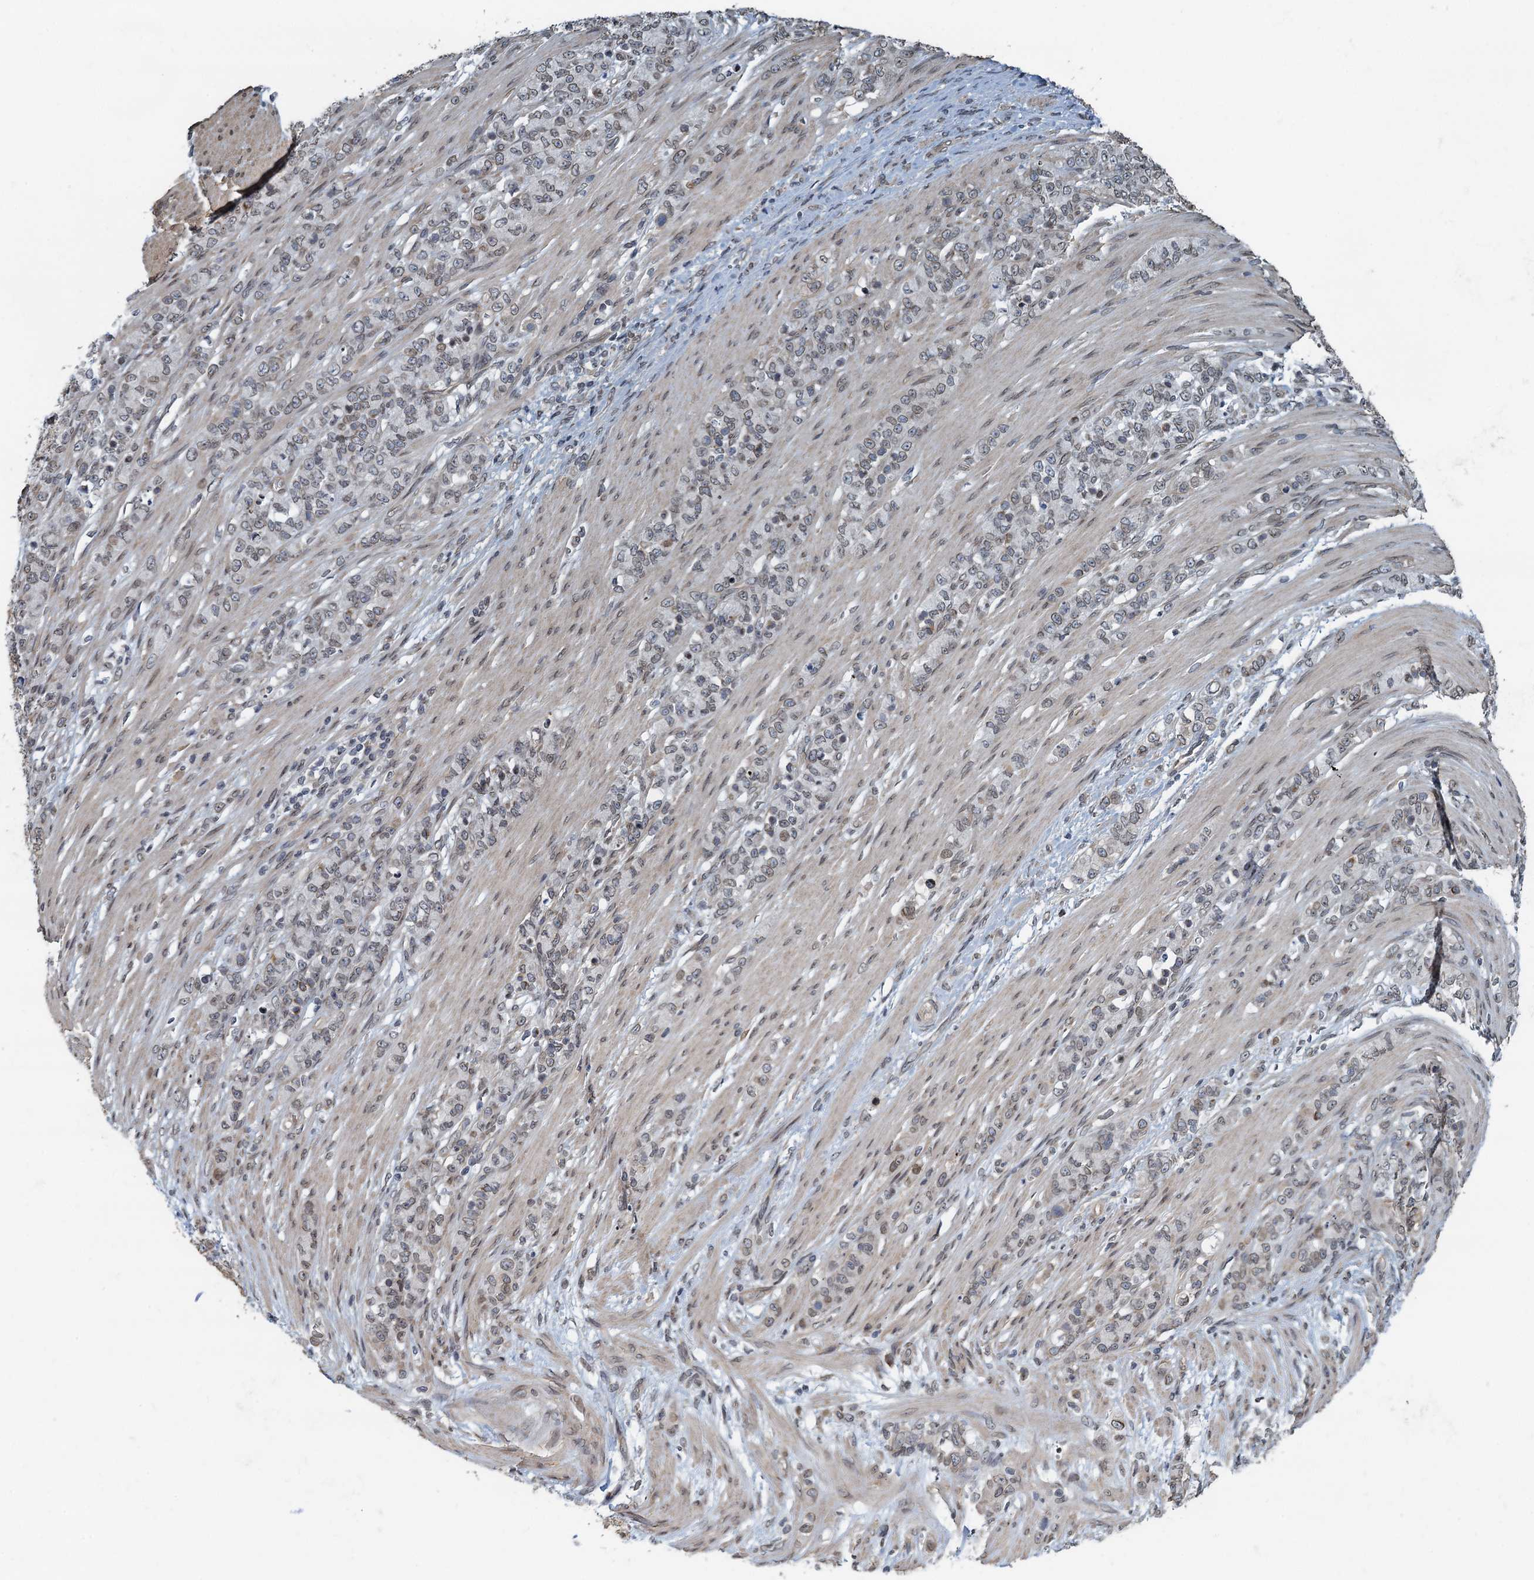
{"staining": {"intensity": "weak", "quantity": ">75%", "location": "cytoplasmic/membranous,nuclear"}, "tissue": "stomach cancer", "cell_type": "Tumor cells", "image_type": "cancer", "snomed": [{"axis": "morphology", "description": "Adenocarcinoma, NOS"}, {"axis": "topography", "description": "Stomach"}], "caption": "Stomach cancer (adenocarcinoma) stained with IHC exhibits weak cytoplasmic/membranous and nuclear positivity in approximately >75% of tumor cells. (DAB IHC, brown staining for protein, blue staining for nuclei).", "gene": "CCDC34", "patient": {"sex": "female", "age": 79}}